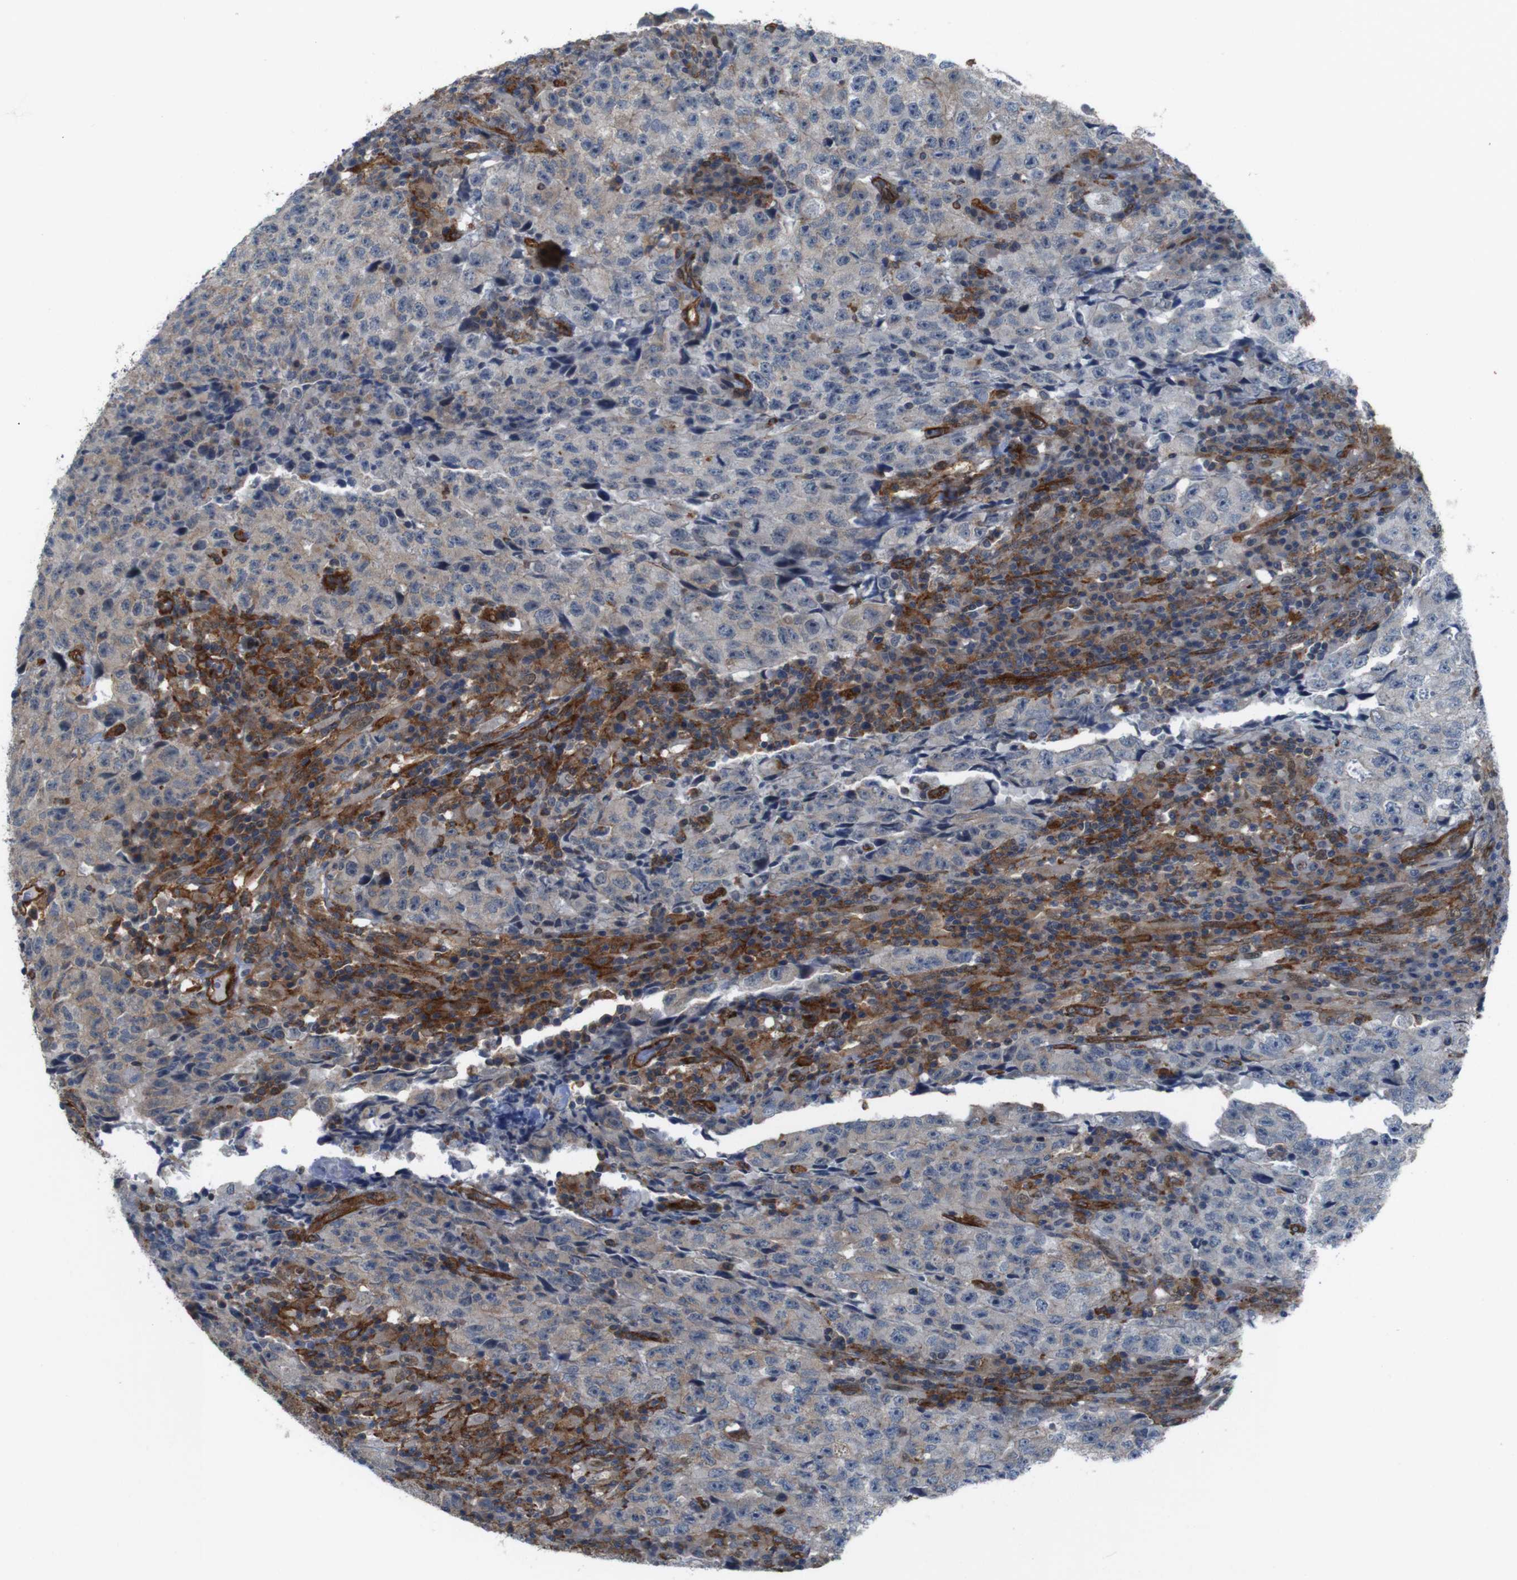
{"staining": {"intensity": "weak", "quantity": "25%-75%", "location": "cytoplasmic/membranous"}, "tissue": "testis cancer", "cell_type": "Tumor cells", "image_type": "cancer", "snomed": [{"axis": "morphology", "description": "Necrosis, NOS"}, {"axis": "morphology", "description": "Carcinoma, Embryonal, NOS"}, {"axis": "topography", "description": "Testis"}], "caption": "This photomicrograph demonstrates immunohistochemistry (IHC) staining of human embryonal carcinoma (testis), with low weak cytoplasmic/membranous positivity in approximately 25%-75% of tumor cells.", "gene": "PTGER4", "patient": {"sex": "male", "age": 19}}